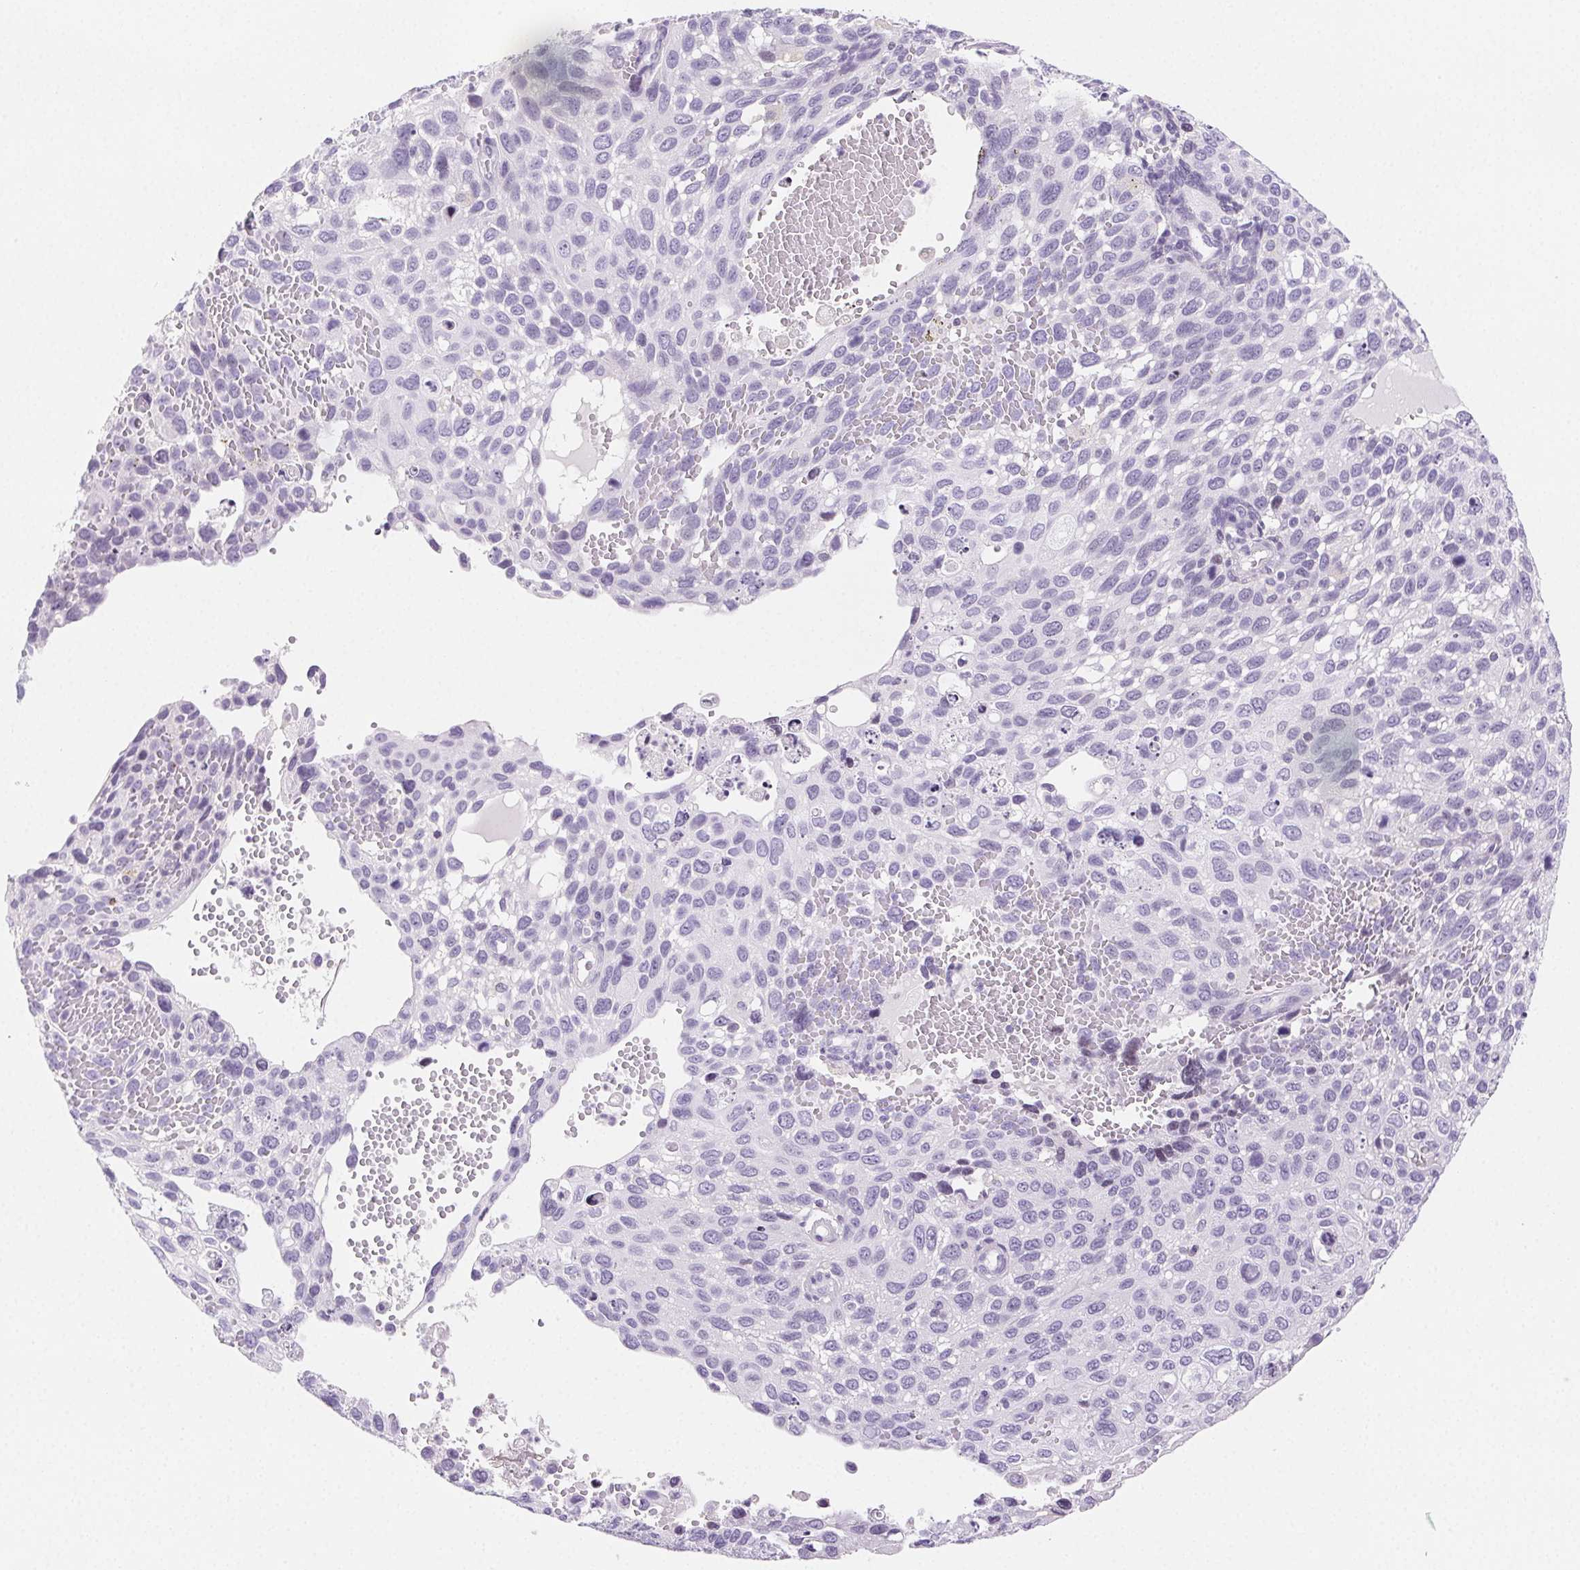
{"staining": {"intensity": "negative", "quantity": "none", "location": "none"}, "tissue": "cervical cancer", "cell_type": "Tumor cells", "image_type": "cancer", "snomed": [{"axis": "morphology", "description": "Squamous cell carcinoma, NOS"}, {"axis": "topography", "description": "Cervix"}], "caption": "A high-resolution image shows immunohistochemistry staining of cervical squamous cell carcinoma, which reveals no significant staining in tumor cells.", "gene": "BEND2", "patient": {"sex": "female", "age": 70}}